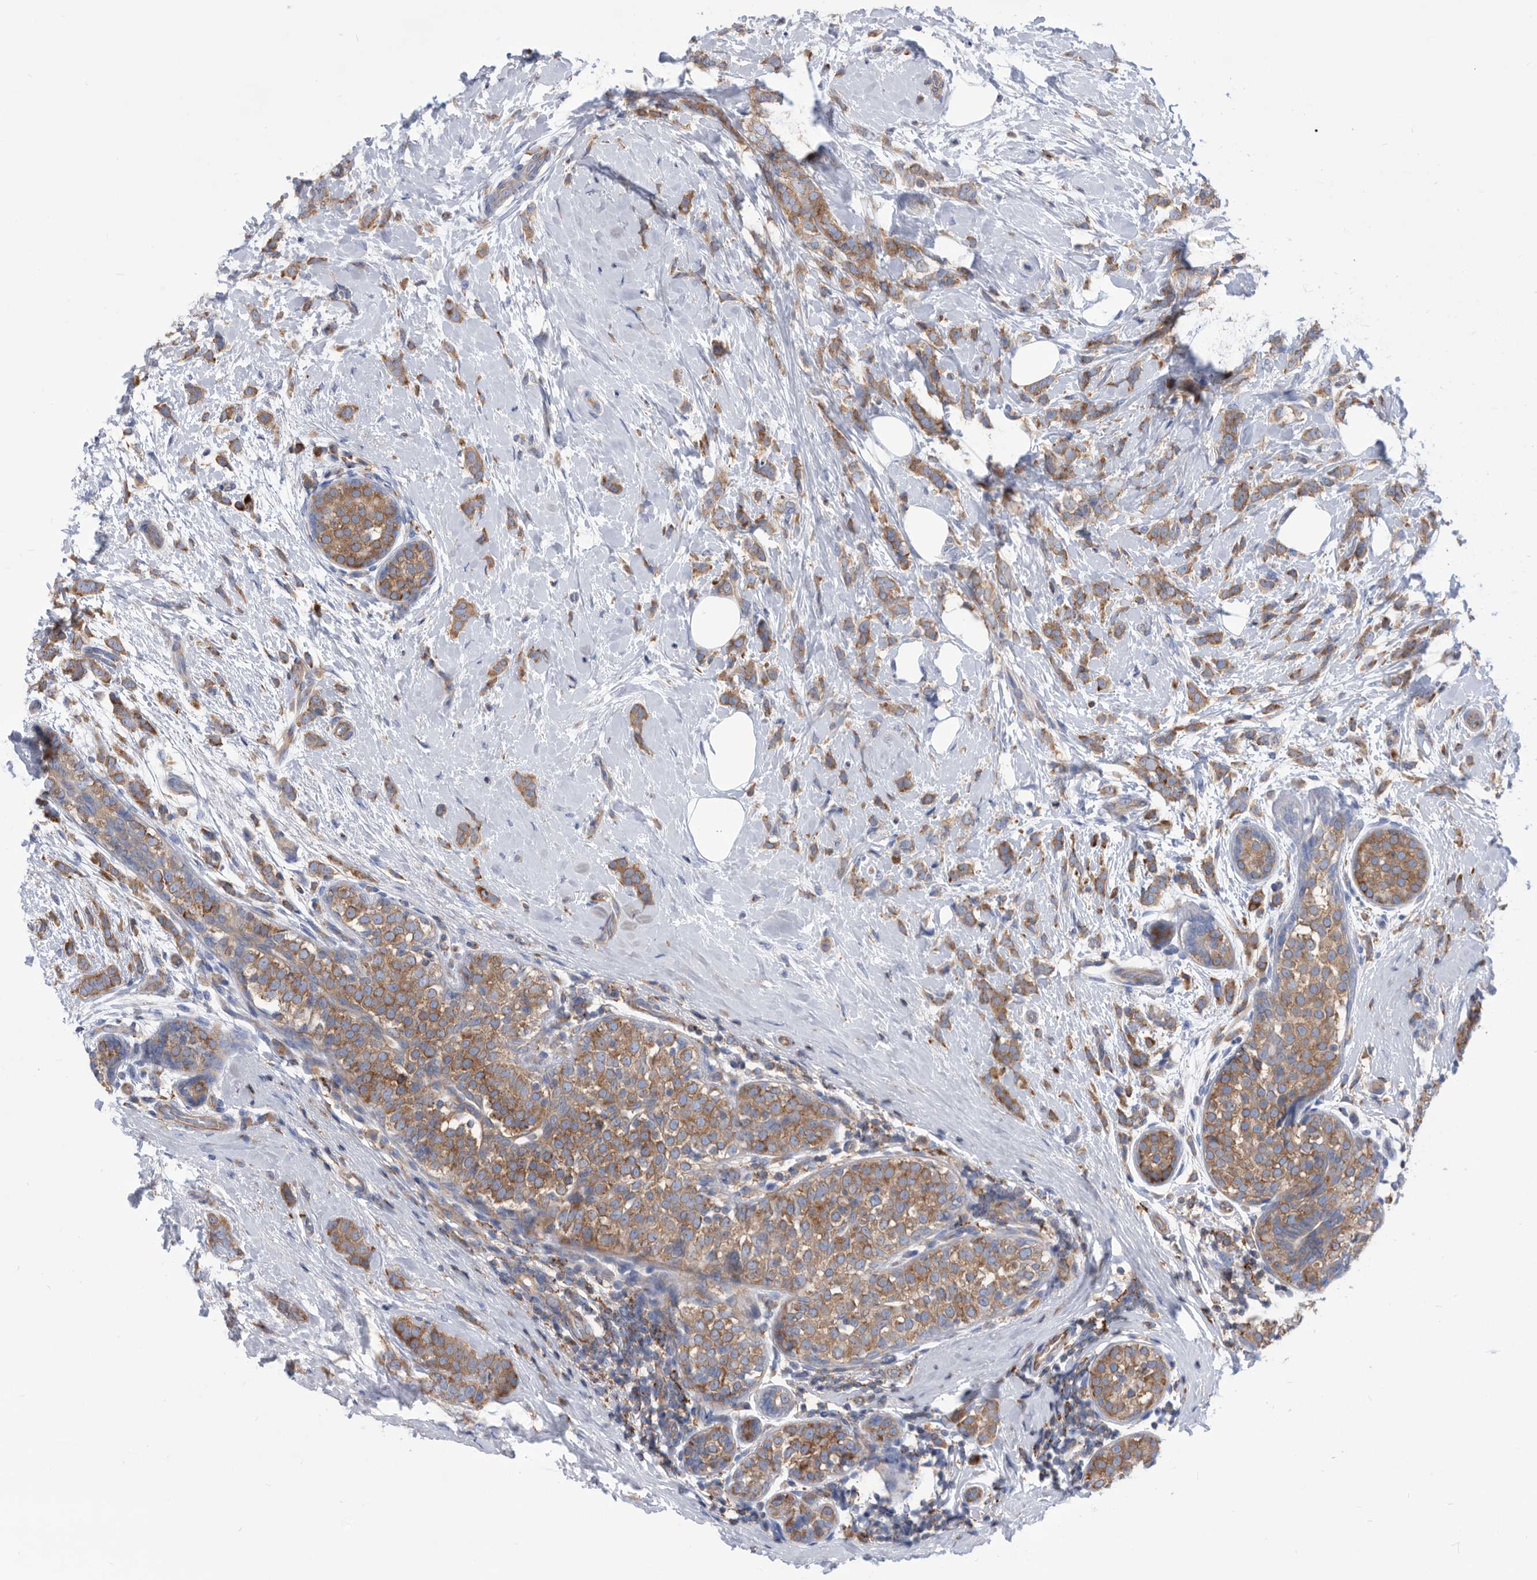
{"staining": {"intensity": "moderate", "quantity": ">75%", "location": "cytoplasmic/membranous"}, "tissue": "breast cancer", "cell_type": "Tumor cells", "image_type": "cancer", "snomed": [{"axis": "morphology", "description": "Lobular carcinoma, in situ"}, {"axis": "morphology", "description": "Lobular carcinoma"}, {"axis": "topography", "description": "Breast"}], "caption": "Immunohistochemistry (IHC) micrograph of neoplastic tissue: breast cancer (lobular carcinoma) stained using IHC shows medium levels of moderate protein expression localized specifically in the cytoplasmic/membranous of tumor cells, appearing as a cytoplasmic/membranous brown color.", "gene": "SMG7", "patient": {"sex": "female", "age": 41}}